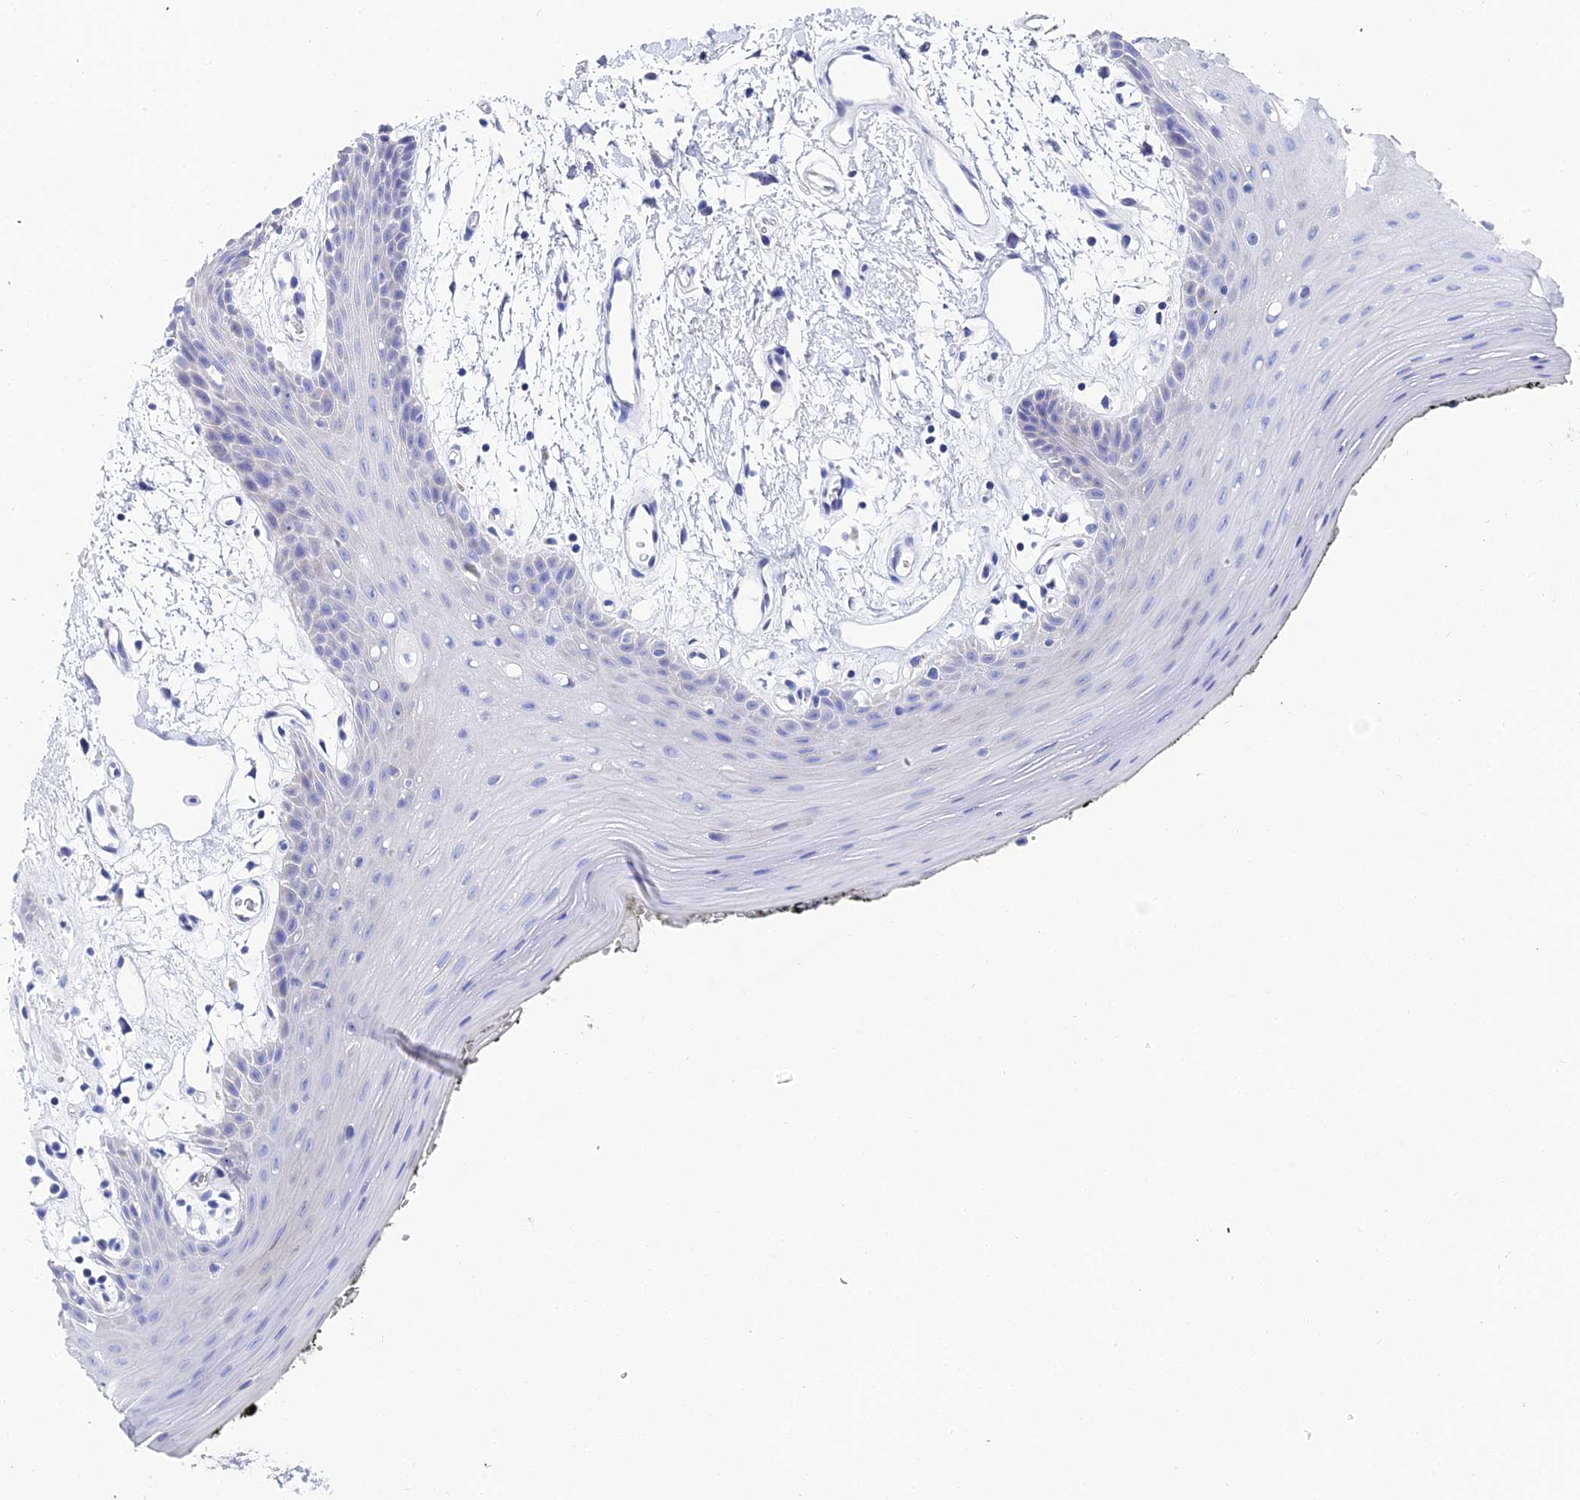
{"staining": {"intensity": "negative", "quantity": "none", "location": "none"}, "tissue": "oral mucosa", "cell_type": "Squamous epithelial cells", "image_type": "normal", "snomed": [{"axis": "morphology", "description": "Normal tissue, NOS"}, {"axis": "topography", "description": "Oral tissue"}, {"axis": "topography", "description": "Tounge, NOS"}], "caption": "The photomicrograph shows no significant positivity in squamous epithelial cells of oral mucosa.", "gene": "OCM2", "patient": {"sex": "female", "age": 59}}